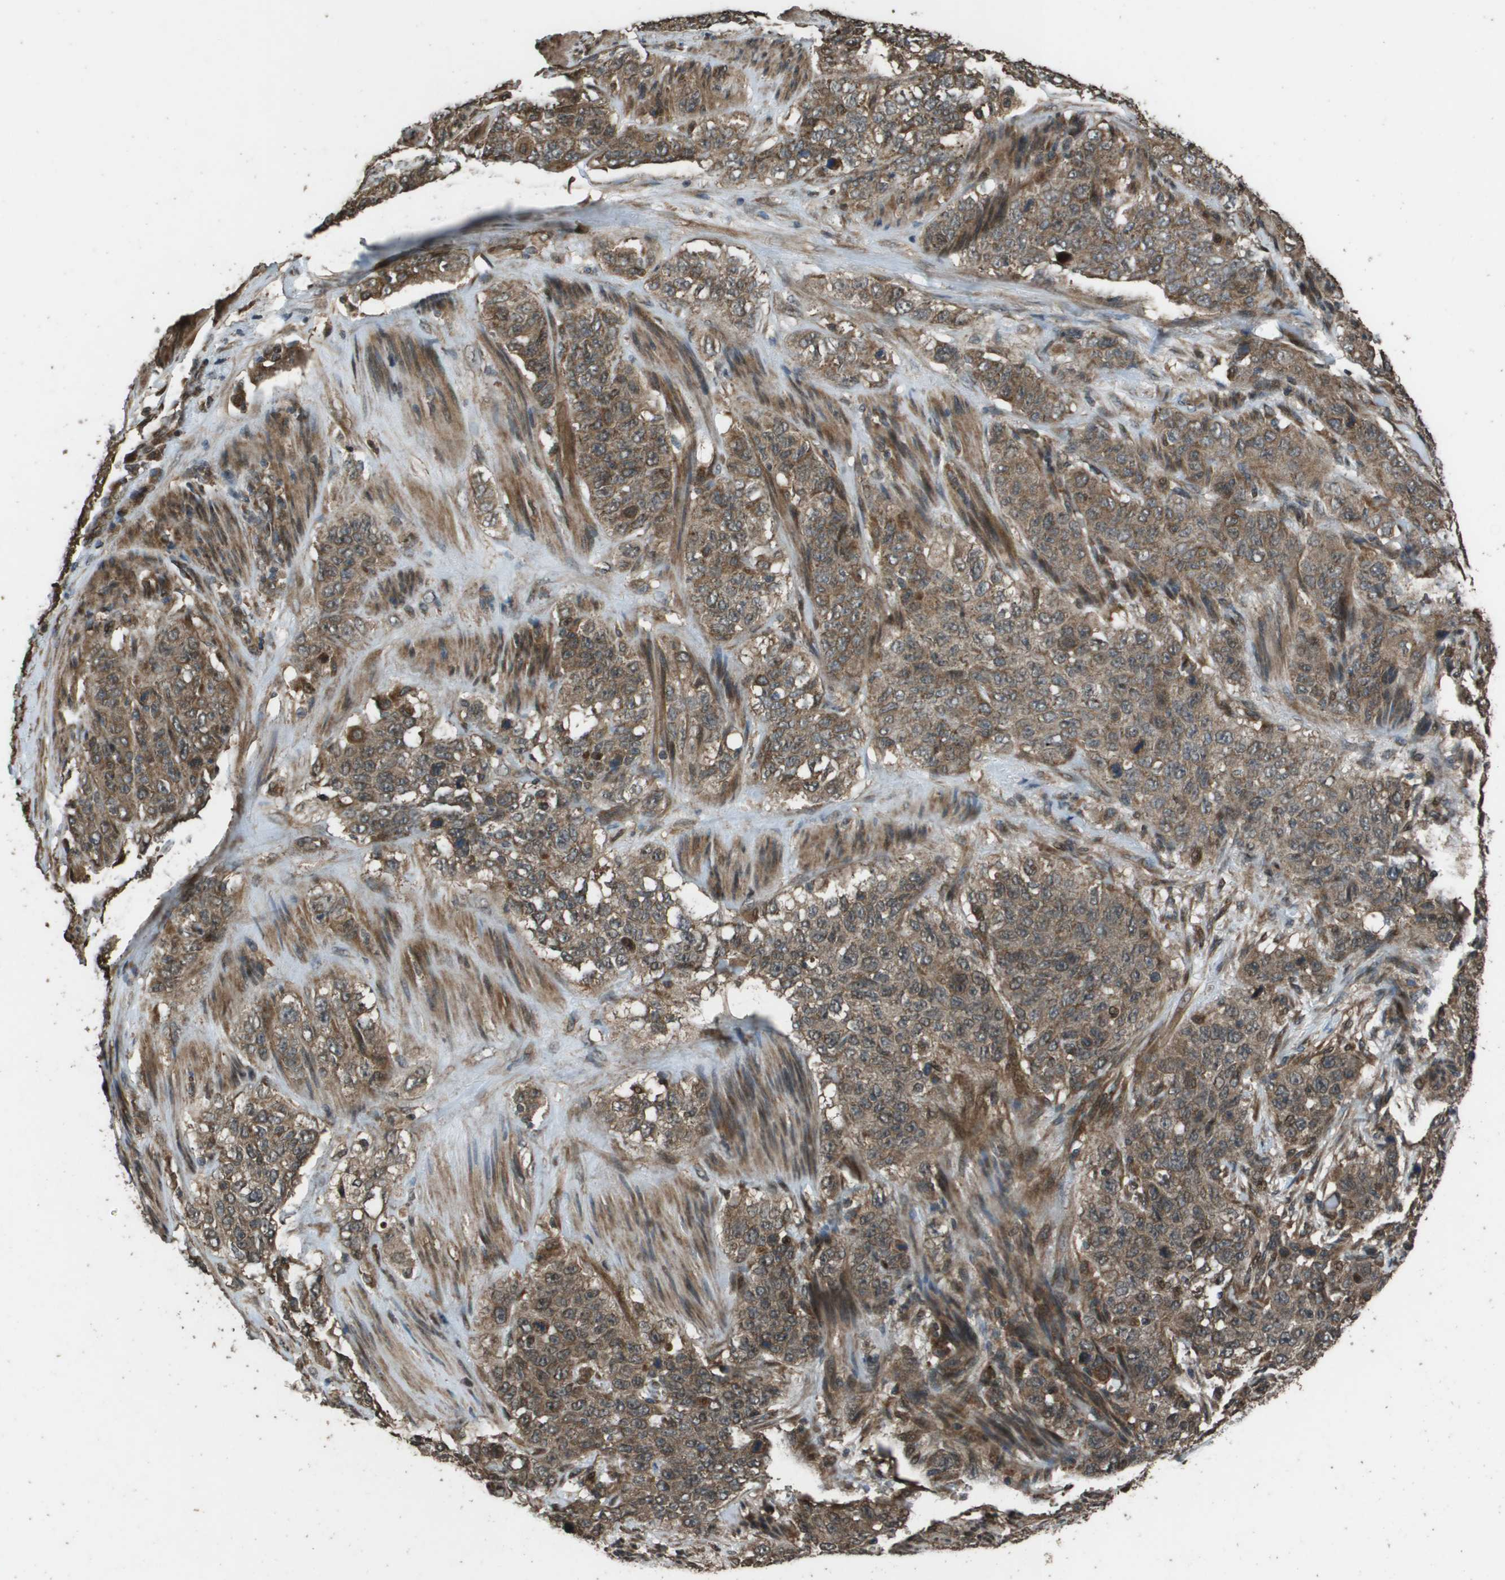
{"staining": {"intensity": "moderate", "quantity": ">75%", "location": "cytoplasmic/membranous"}, "tissue": "stomach cancer", "cell_type": "Tumor cells", "image_type": "cancer", "snomed": [{"axis": "morphology", "description": "Adenocarcinoma, NOS"}, {"axis": "topography", "description": "Stomach"}], "caption": "Immunohistochemistry staining of stomach cancer (adenocarcinoma), which exhibits medium levels of moderate cytoplasmic/membranous expression in approximately >75% of tumor cells indicating moderate cytoplasmic/membranous protein expression. The staining was performed using DAB (3,3'-diaminobenzidine) (brown) for protein detection and nuclei were counterstained in hematoxylin (blue).", "gene": "FIG4", "patient": {"sex": "male", "age": 48}}